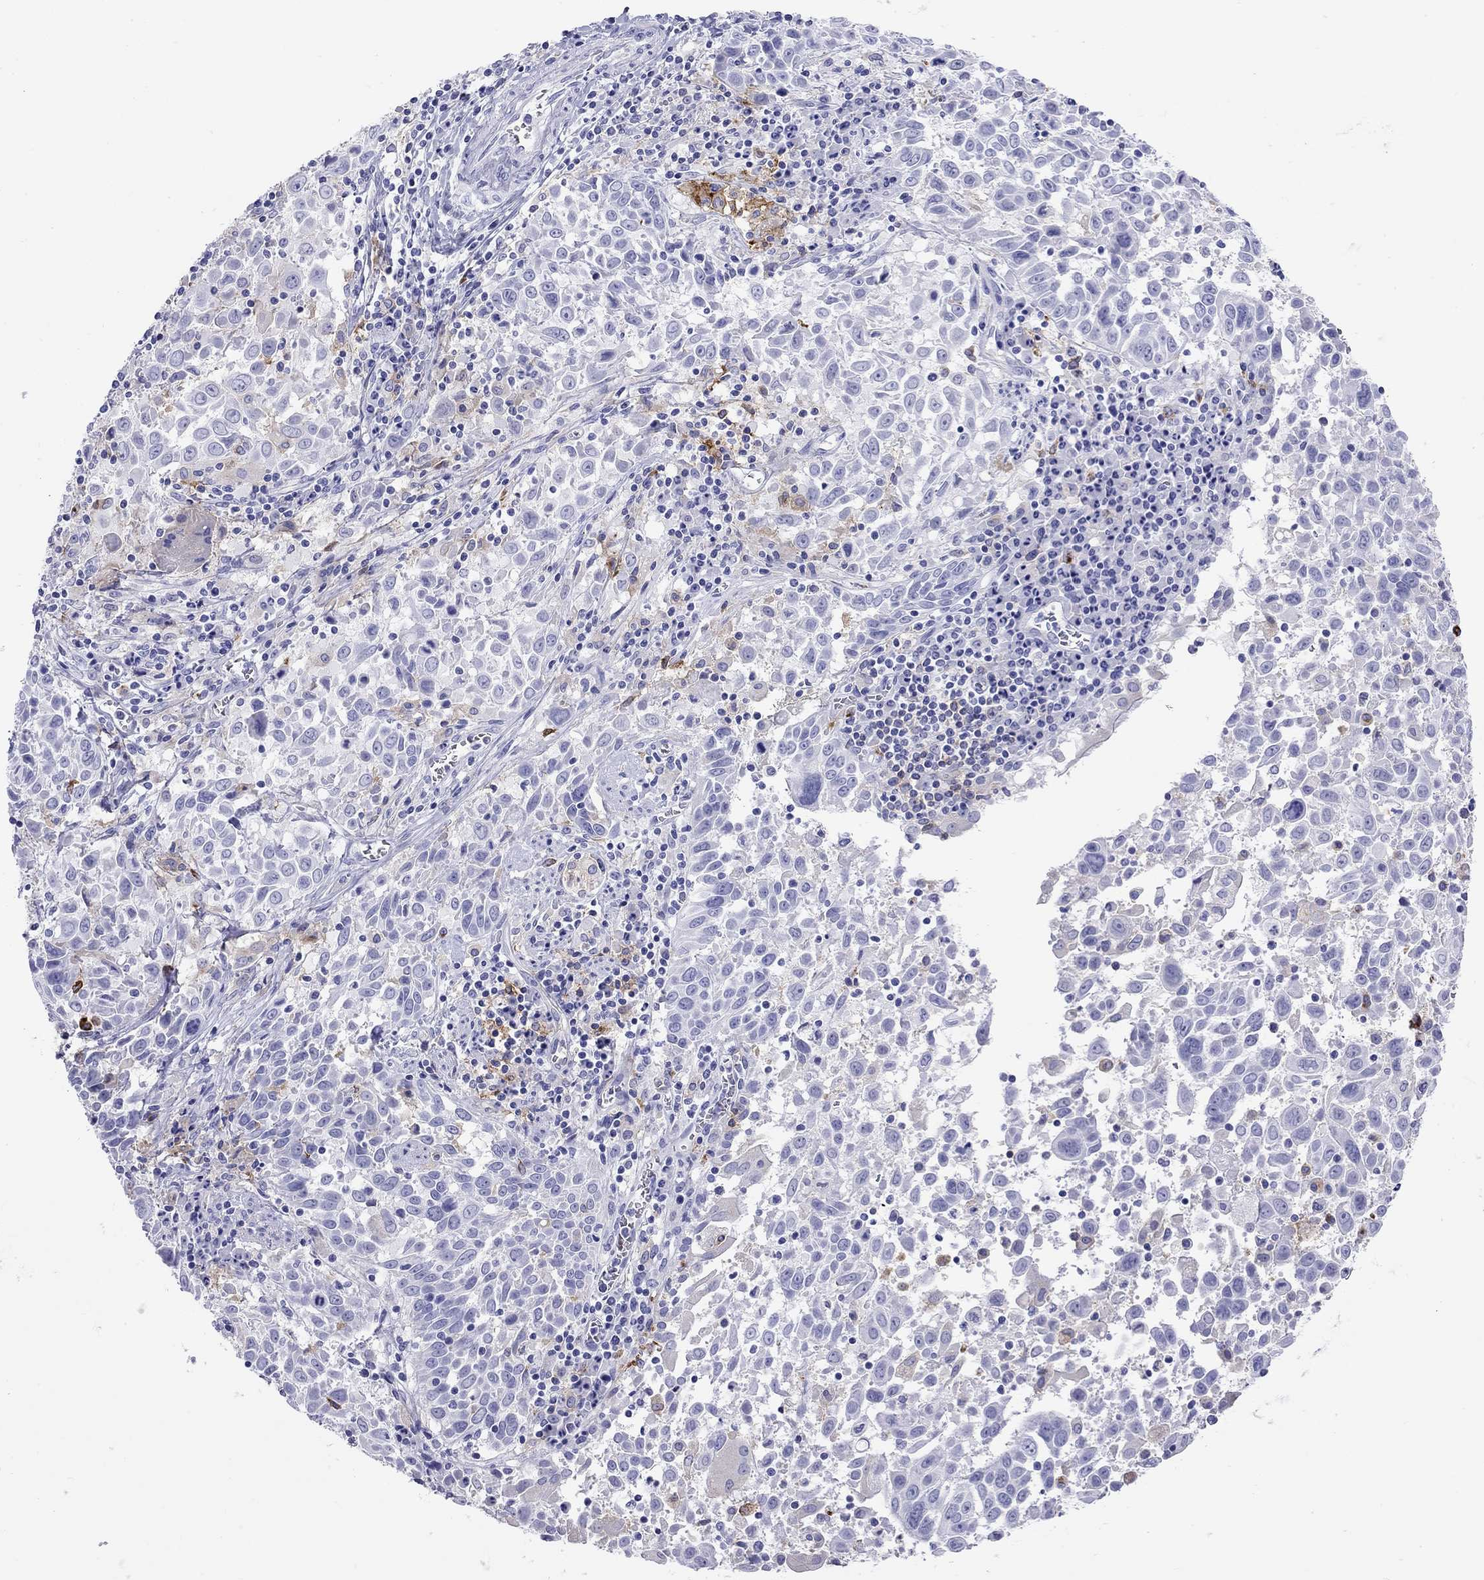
{"staining": {"intensity": "negative", "quantity": "none", "location": "none"}, "tissue": "lung cancer", "cell_type": "Tumor cells", "image_type": "cancer", "snomed": [{"axis": "morphology", "description": "Squamous cell carcinoma, NOS"}, {"axis": "topography", "description": "Lung"}], "caption": "Tumor cells show no significant expression in lung squamous cell carcinoma. (DAB immunohistochemistry with hematoxylin counter stain).", "gene": "HLA-DQB2", "patient": {"sex": "male", "age": 57}}